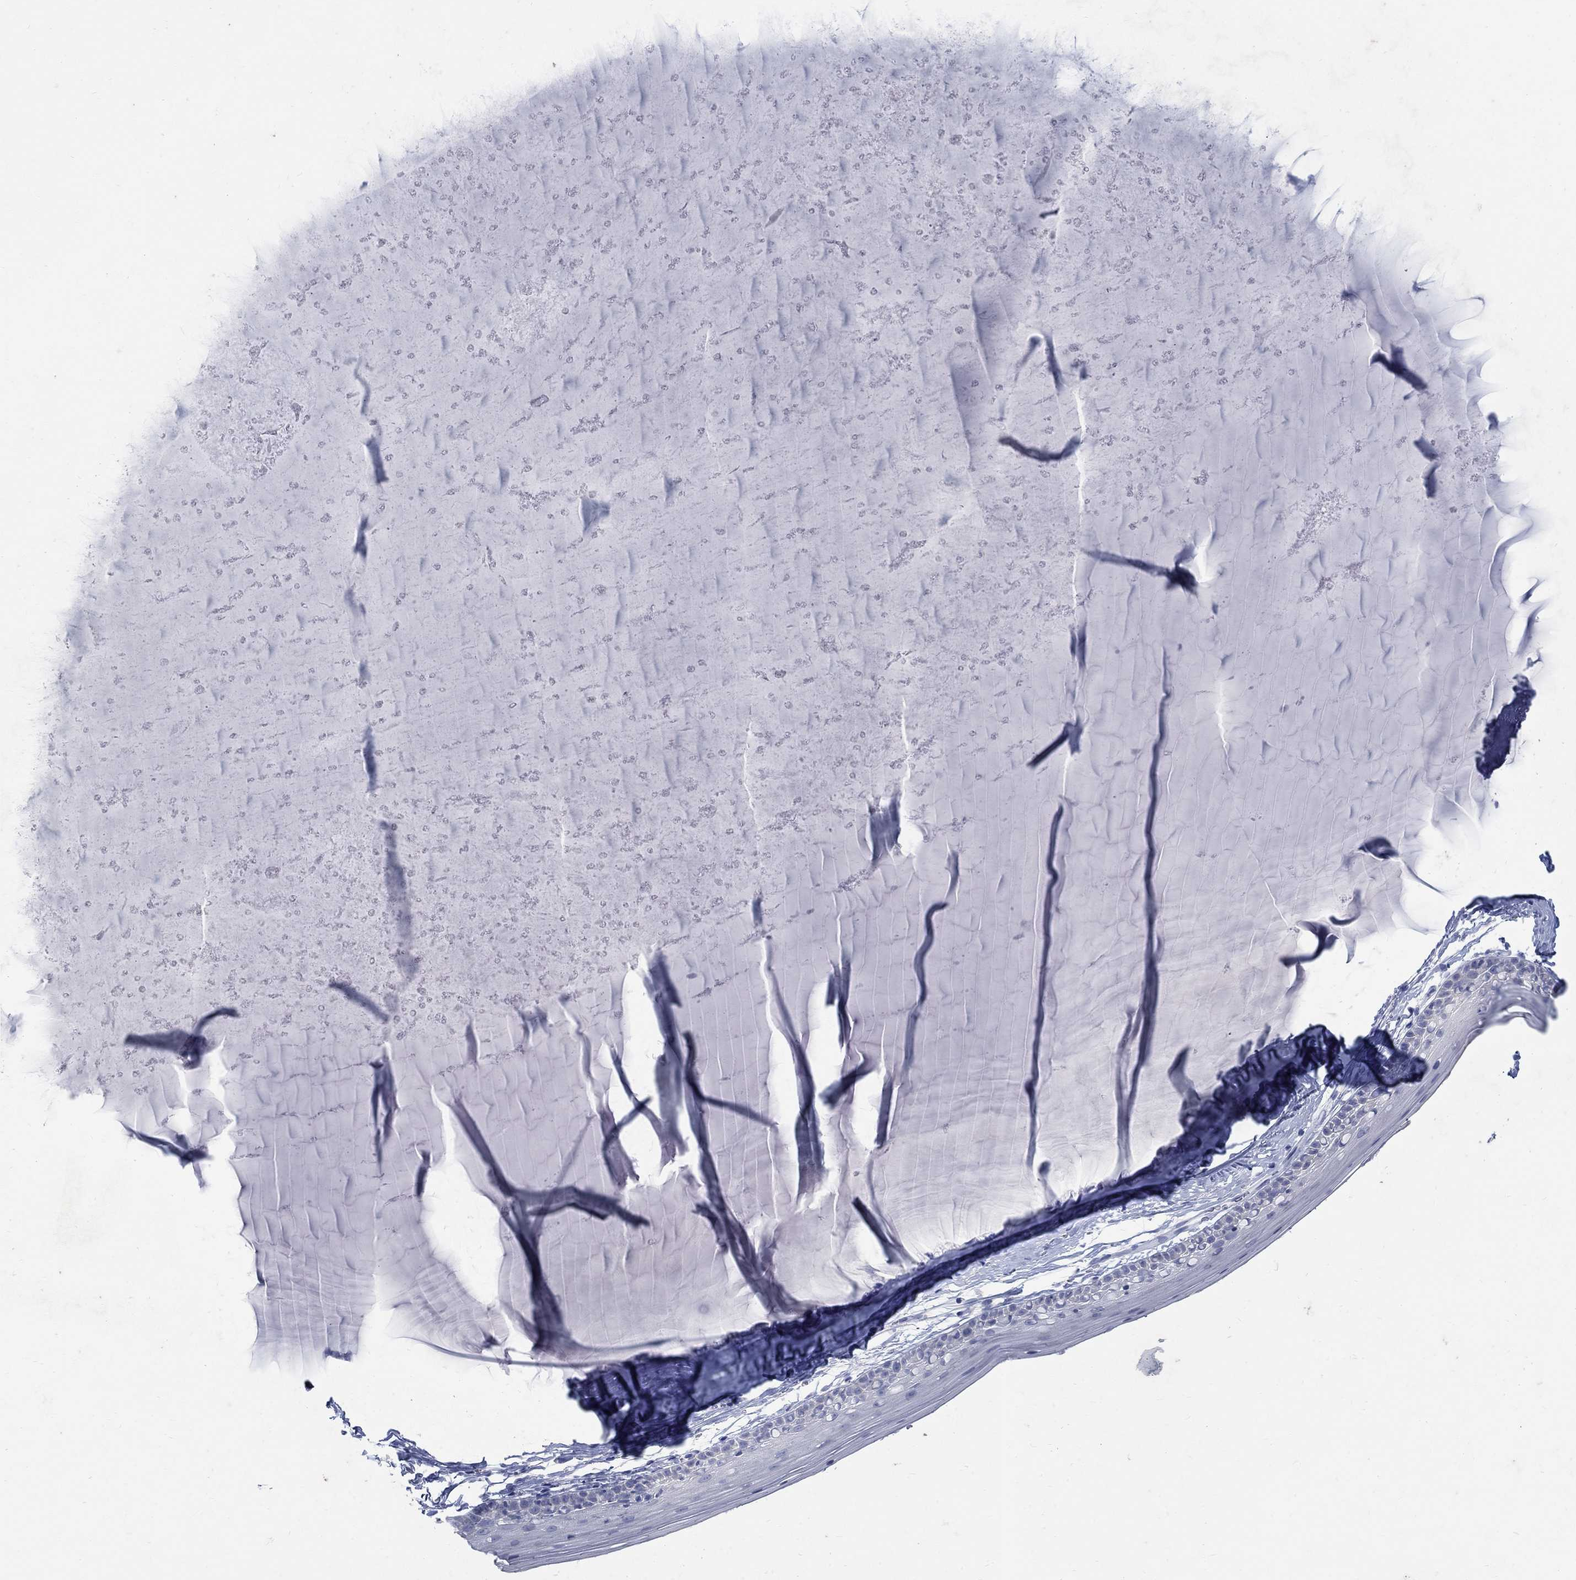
{"staining": {"intensity": "negative", "quantity": "none", "location": "none"}, "tissue": "cervix", "cell_type": "Glandular cells", "image_type": "normal", "snomed": [{"axis": "morphology", "description": "Normal tissue, NOS"}, {"axis": "topography", "description": "Cervix"}], "caption": "Immunohistochemistry (IHC) histopathology image of unremarkable cervix: cervix stained with DAB (3,3'-diaminobenzidine) demonstrates no significant protein staining in glandular cells. Nuclei are stained in blue.", "gene": "RFTN2", "patient": {"sex": "female", "age": 40}}